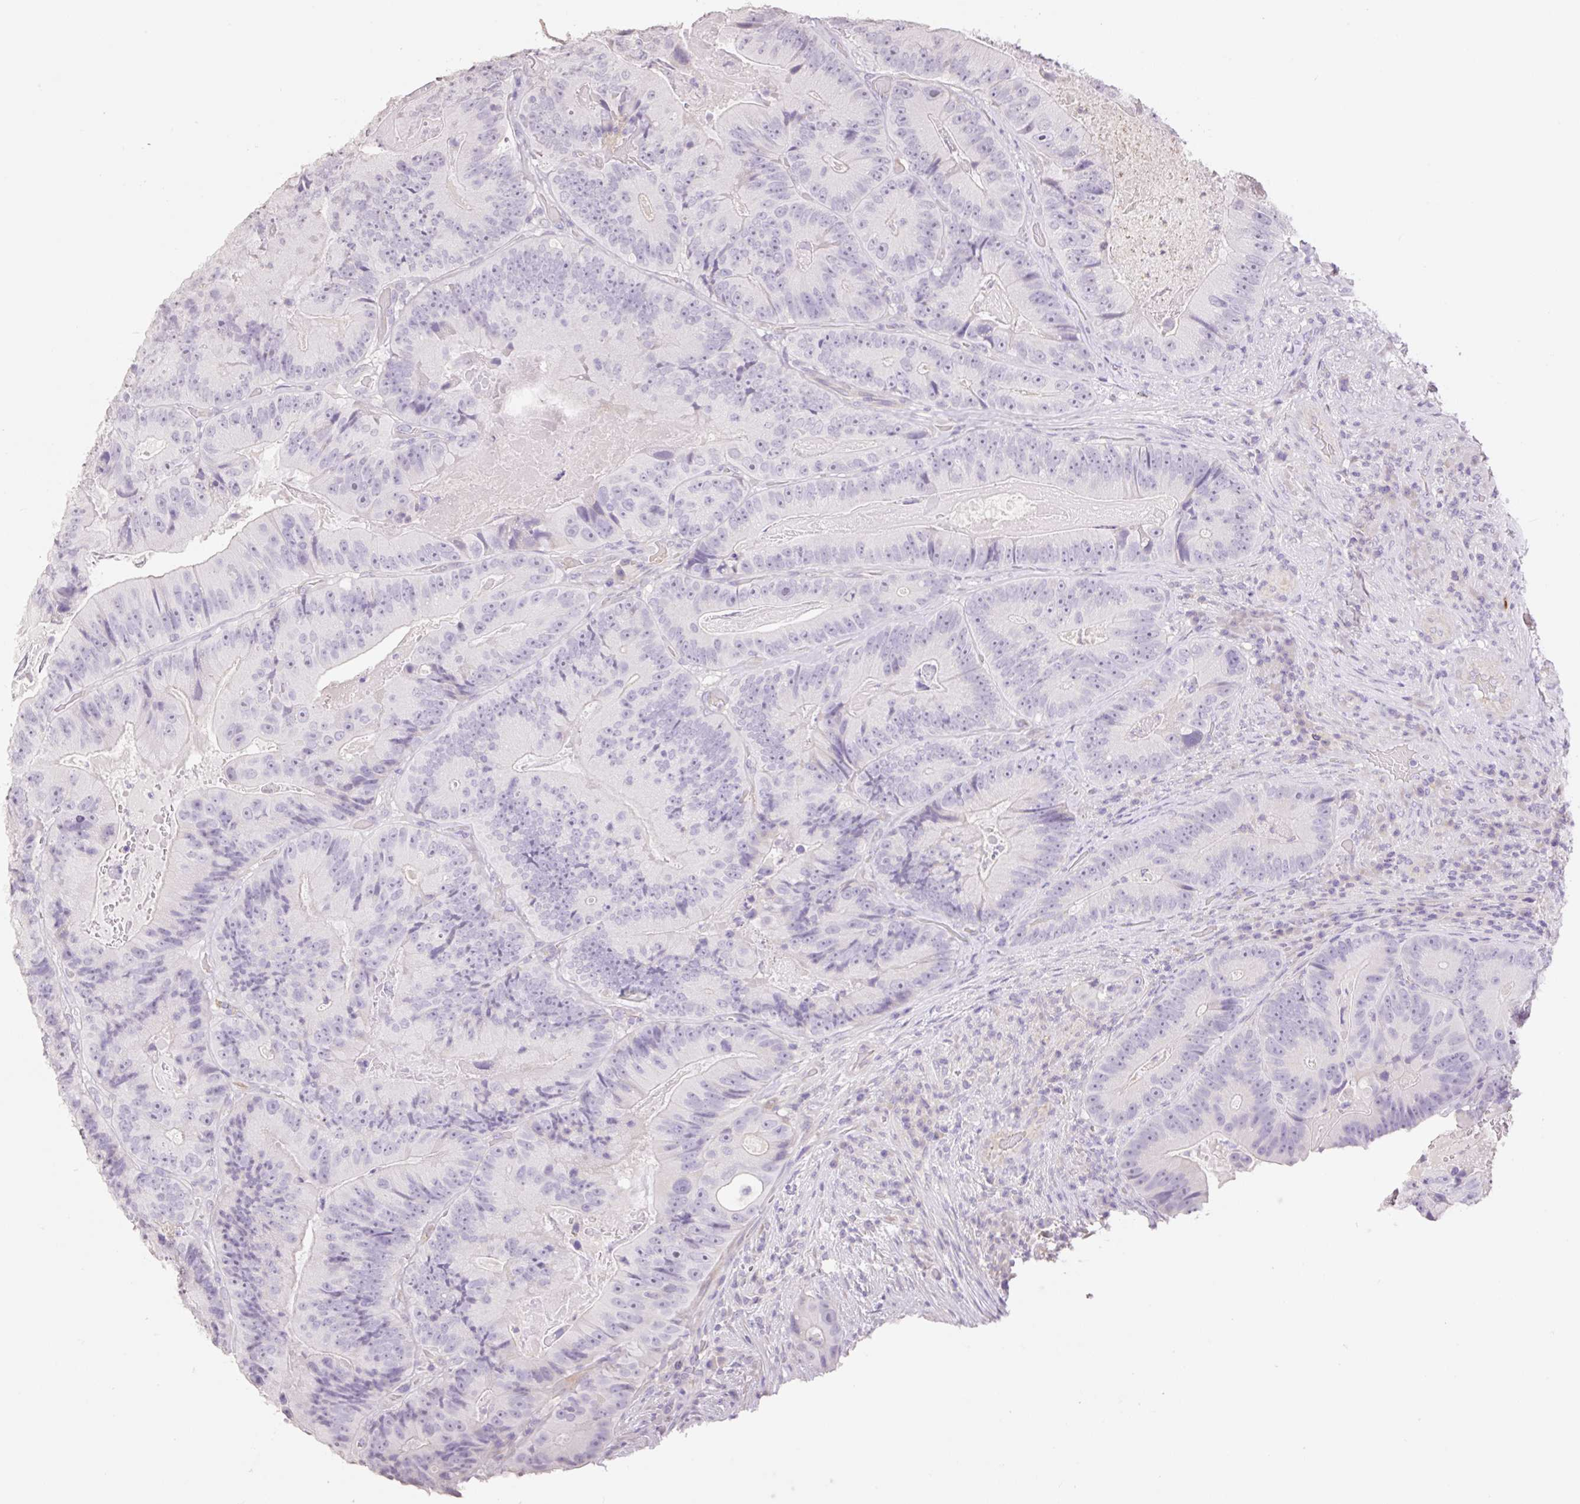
{"staining": {"intensity": "negative", "quantity": "none", "location": "none"}, "tissue": "colorectal cancer", "cell_type": "Tumor cells", "image_type": "cancer", "snomed": [{"axis": "morphology", "description": "Adenocarcinoma, NOS"}, {"axis": "topography", "description": "Colon"}], "caption": "A micrograph of human colorectal cancer (adenocarcinoma) is negative for staining in tumor cells.", "gene": "HCRTR2", "patient": {"sex": "female", "age": 86}}